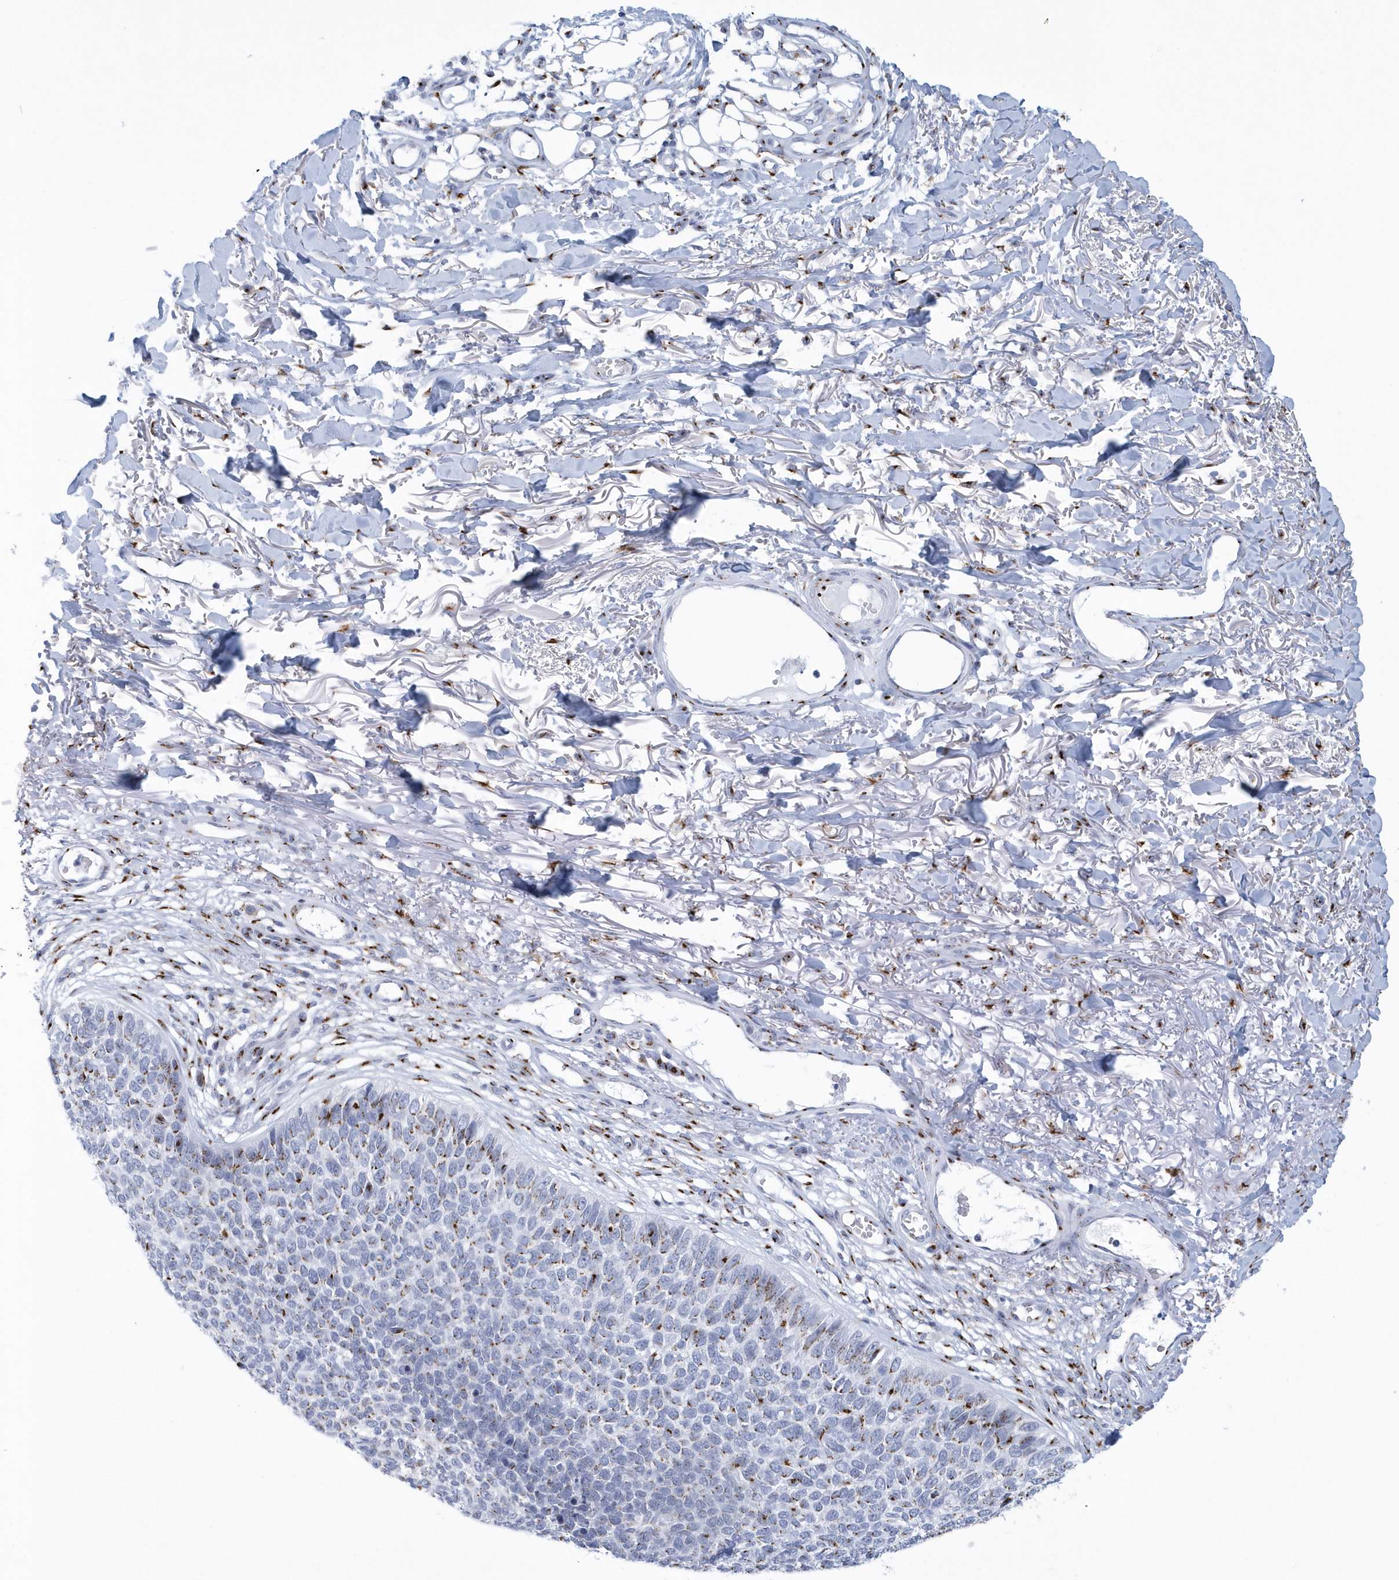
{"staining": {"intensity": "moderate", "quantity": "<25%", "location": "cytoplasmic/membranous"}, "tissue": "skin cancer", "cell_type": "Tumor cells", "image_type": "cancer", "snomed": [{"axis": "morphology", "description": "Basal cell carcinoma"}, {"axis": "topography", "description": "Skin"}], "caption": "Tumor cells reveal moderate cytoplasmic/membranous positivity in approximately <25% of cells in skin cancer. (DAB = brown stain, brightfield microscopy at high magnification).", "gene": "SLX9", "patient": {"sex": "female", "age": 84}}